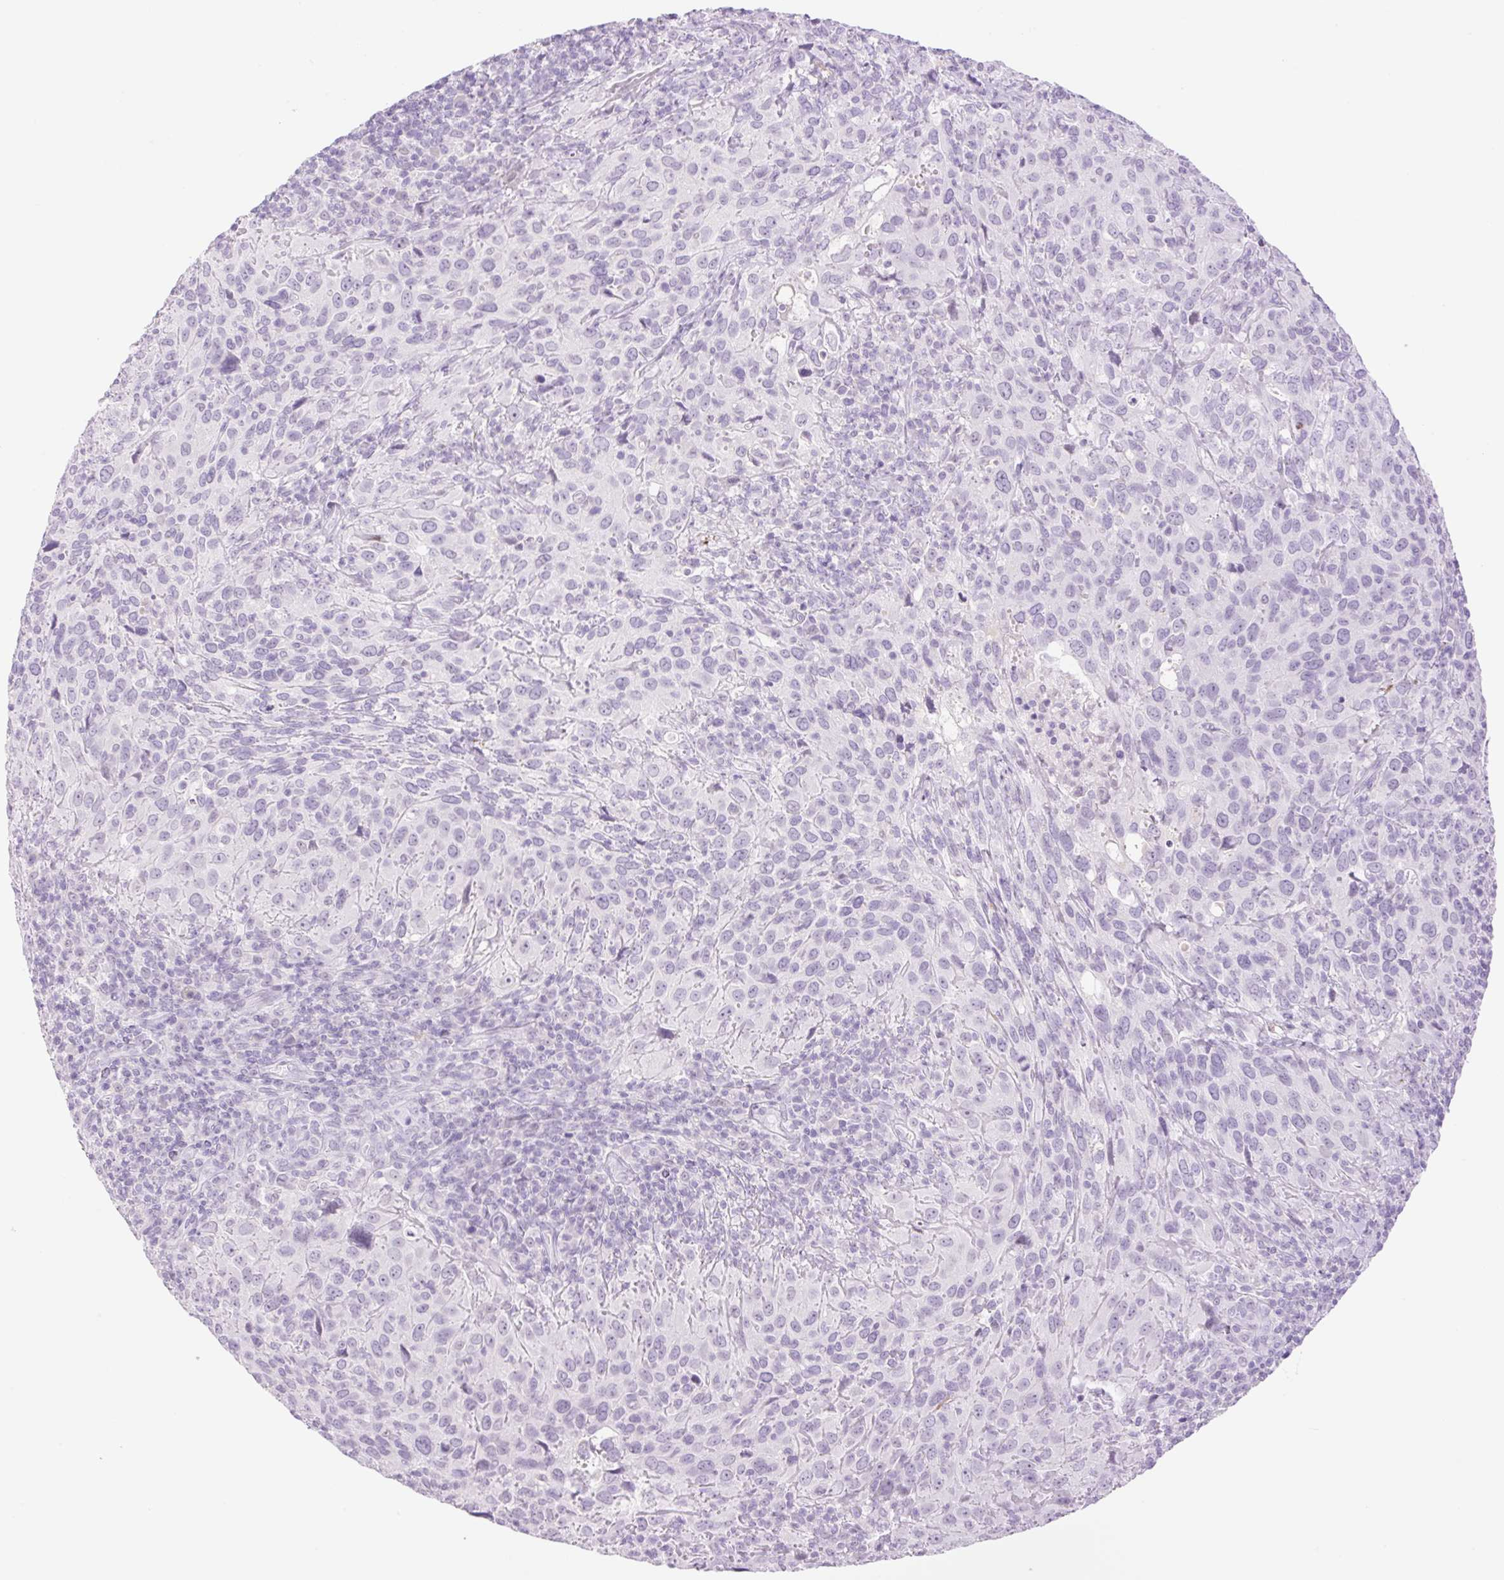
{"staining": {"intensity": "negative", "quantity": "none", "location": "none"}, "tissue": "cervical cancer", "cell_type": "Tumor cells", "image_type": "cancer", "snomed": [{"axis": "morphology", "description": "Squamous cell carcinoma, NOS"}, {"axis": "topography", "description": "Cervix"}], "caption": "A micrograph of human cervical cancer is negative for staining in tumor cells. (Stains: DAB immunohistochemistry with hematoxylin counter stain, Microscopy: brightfield microscopy at high magnification).", "gene": "SP140L", "patient": {"sex": "female", "age": 51}}